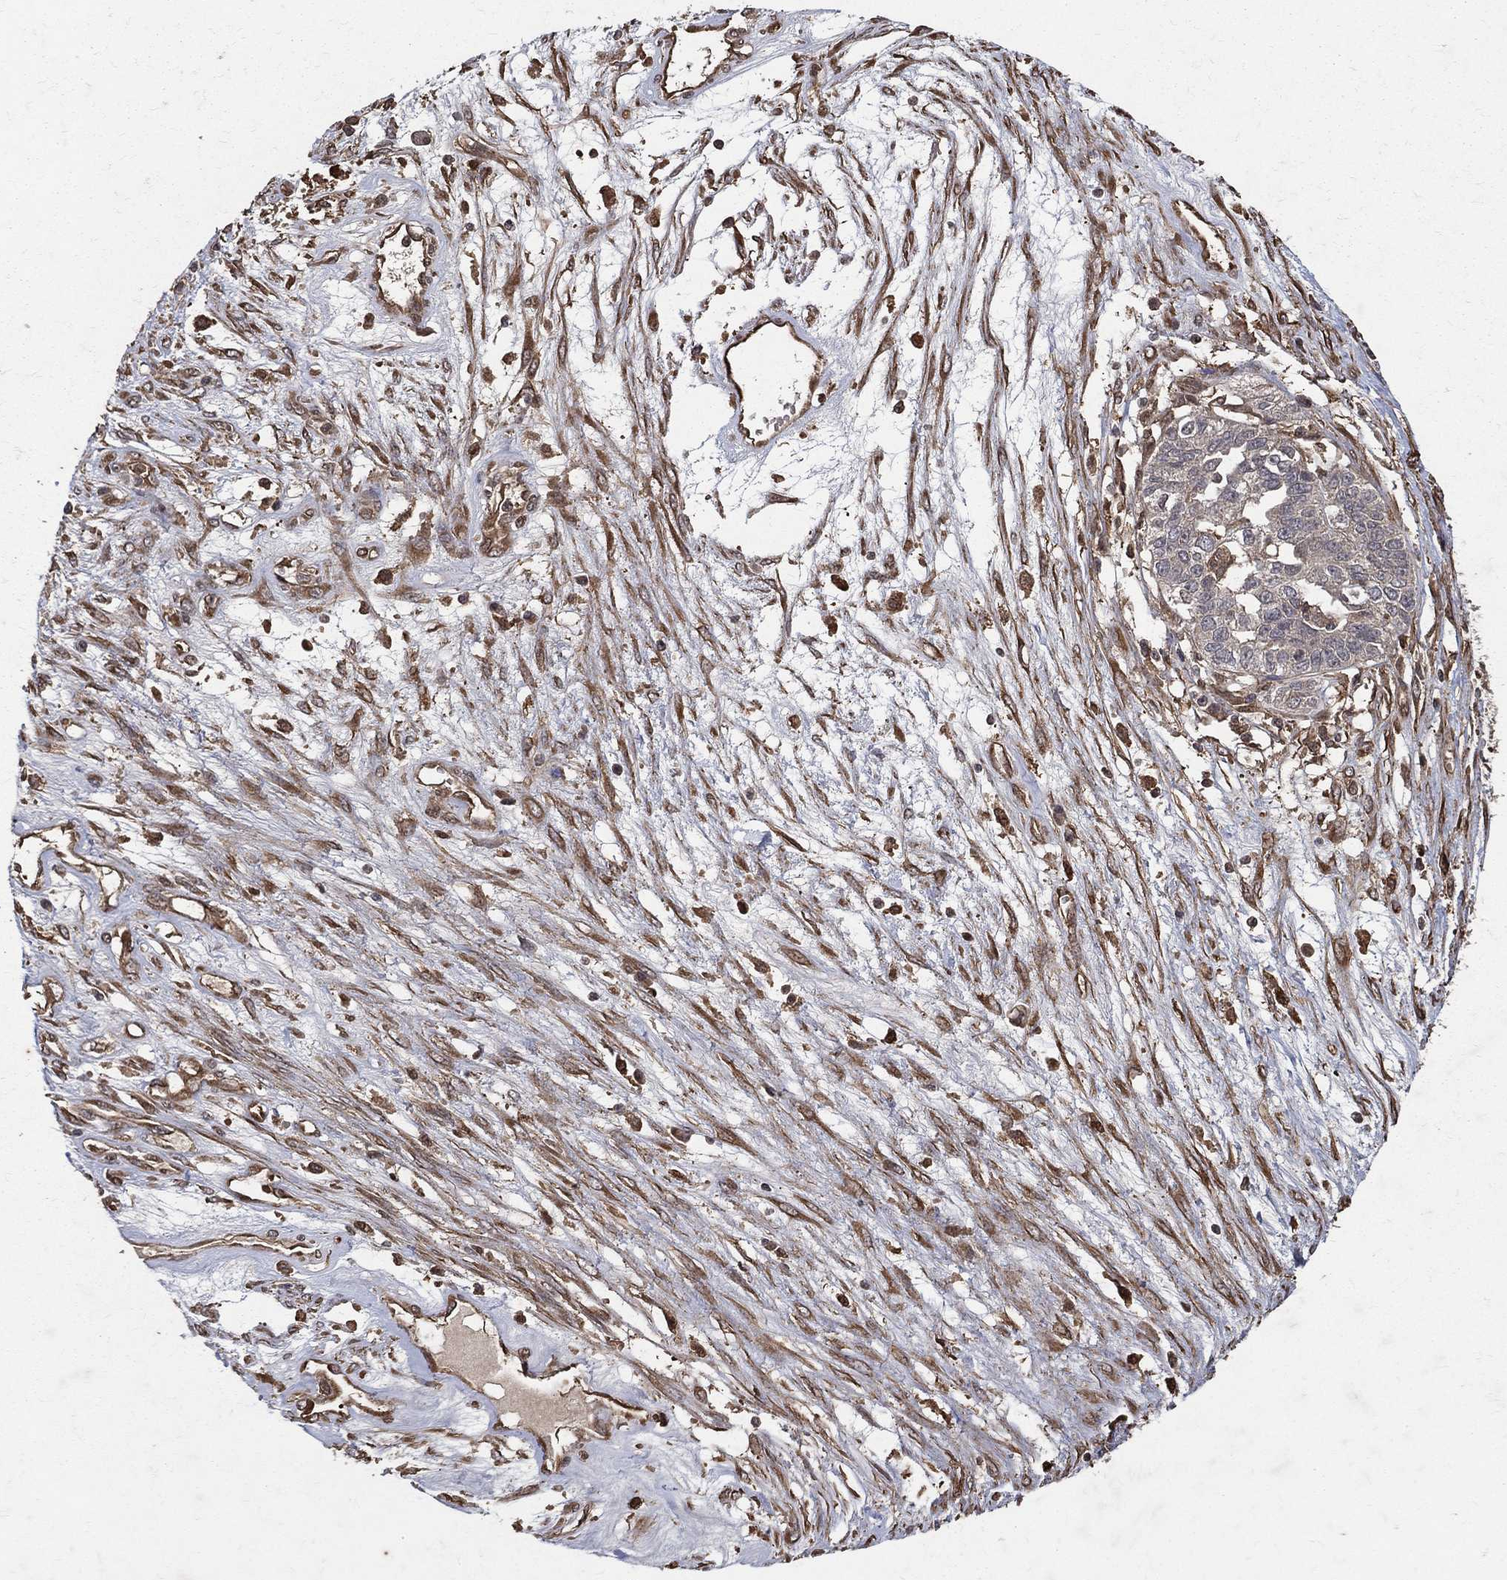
{"staining": {"intensity": "negative", "quantity": "none", "location": "none"}, "tissue": "ovarian cancer", "cell_type": "Tumor cells", "image_type": "cancer", "snomed": [{"axis": "morphology", "description": "Cystadenocarcinoma, serous, NOS"}, {"axis": "topography", "description": "Ovary"}], "caption": "The immunohistochemistry (IHC) histopathology image has no significant staining in tumor cells of ovarian cancer (serous cystadenocarcinoma) tissue. (DAB immunohistochemistry, high magnification).", "gene": "DPYSL2", "patient": {"sex": "female", "age": 87}}